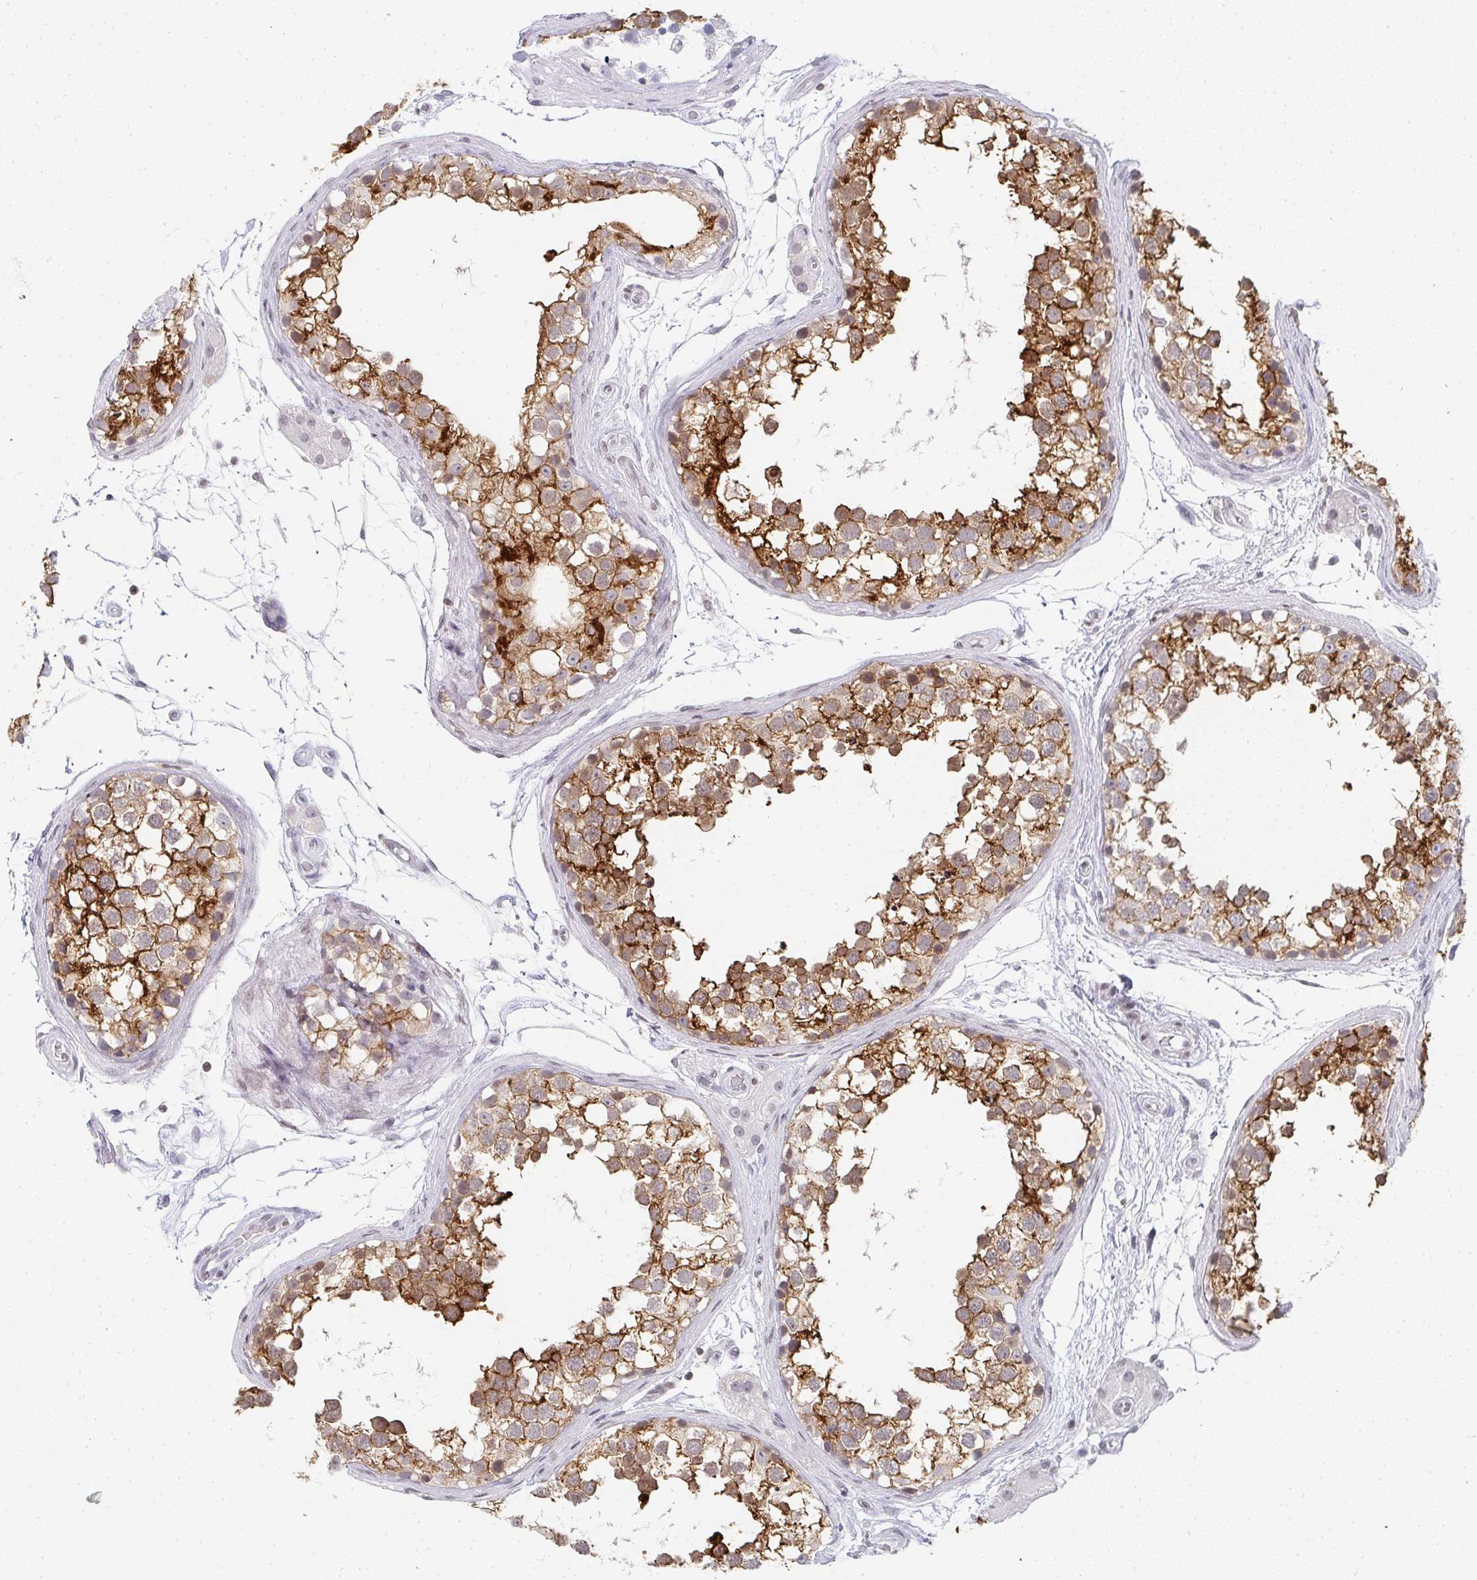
{"staining": {"intensity": "strong", "quantity": ">75%", "location": "cytoplasmic/membranous"}, "tissue": "testis", "cell_type": "Cells in seminiferous ducts", "image_type": "normal", "snomed": [{"axis": "morphology", "description": "Normal tissue, NOS"}, {"axis": "morphology", "description": "Seminoma, NOS"}, {"axis": "topography", "description": "Testis"}], "caption": "Cells in seminiferous ducts exhibit high levels of strong cytoplasmic/membranous expression in about >75% of cells in unremarkable testis.", "gene": "PRND", "patient": {"sex": "male", "age": 65}}